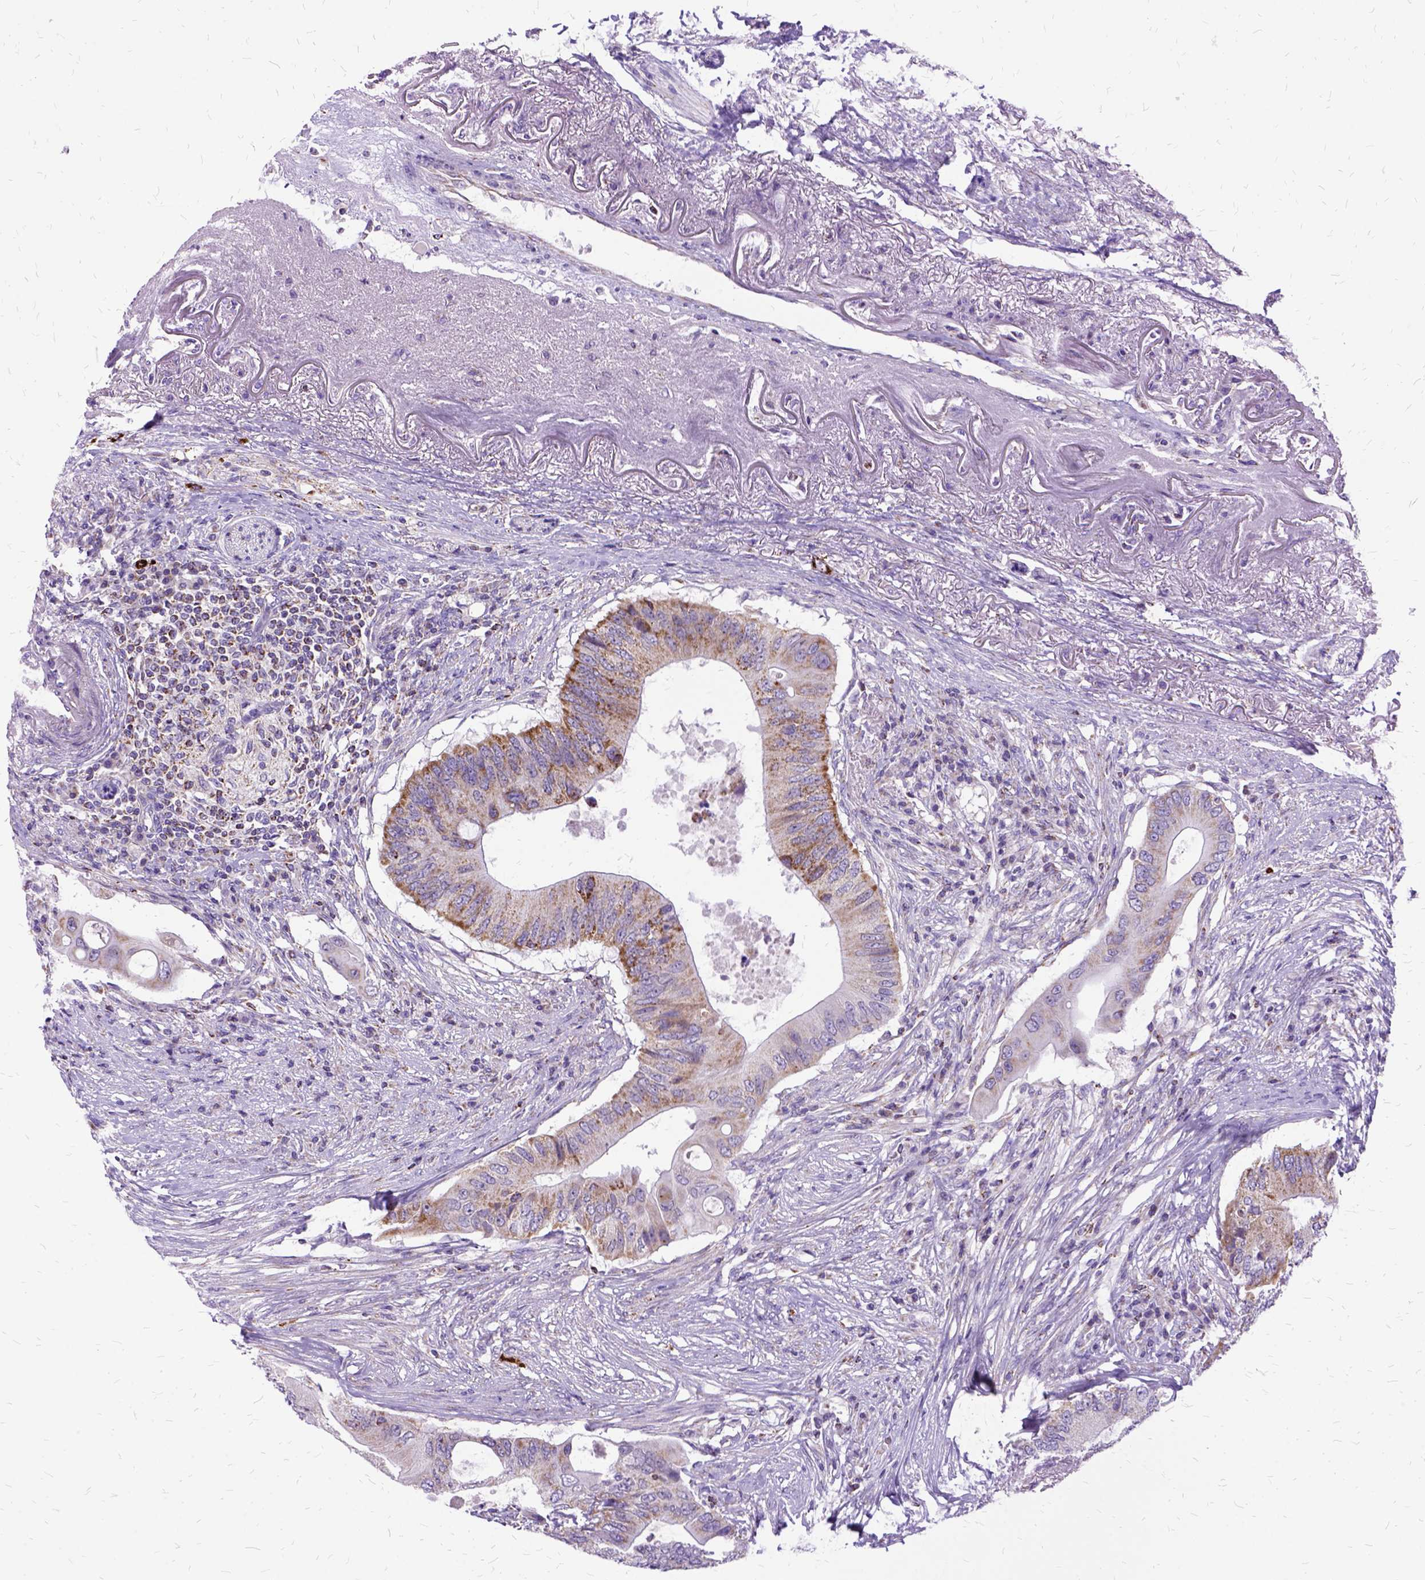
{"staining": {"intensity": "moderate", "quantity": "<25%", "location": "cytoplasmic/membranous"}, "tissue": "colorectal cancer", "cell_type": "Tumor cells", "image_type": "cancer", "snomed": [{"axis": "morphology", "description": "Adenocarcinoma, NOS"}, {"axis": "topography", "description": "Colon"}], "caption": "Protein analysis of colorectal cancer tissue reveals moderate cytoplasmic/membranous positivity in about <25% of tumor cells. Using DAB (brown) and hematoxylin (blue) stains, captured at high magnification using brightfield microscopy.", "gene": "OXCT1", "patient": {"sex": "male", "age": 71}}